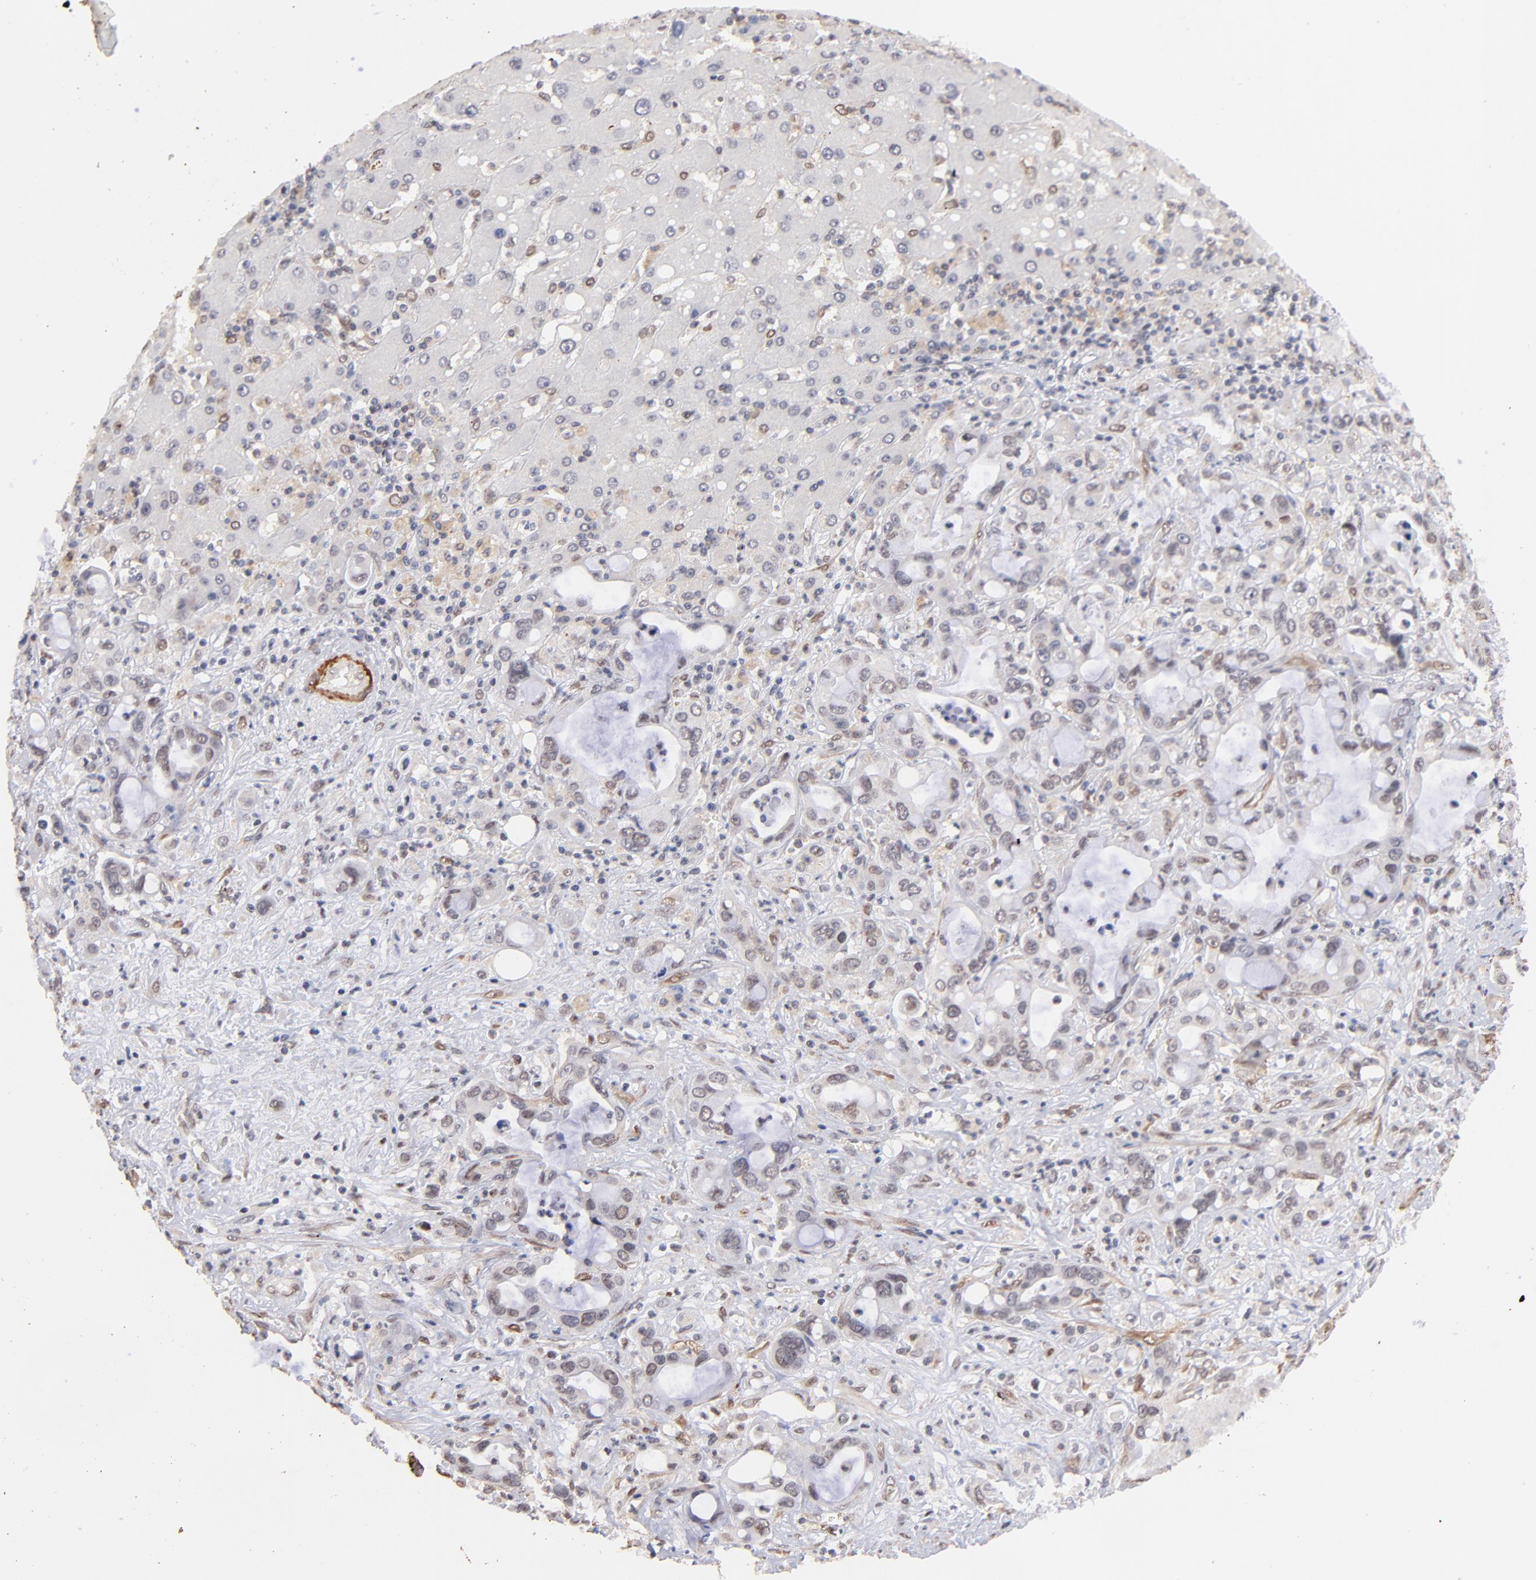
{"staining": {"intensity": "weak", "quantity": "25%-75%", "location": "cytoplasmic/membranous,nuclear"}, "tissue": "liver cancer", "cell_type": "Tumor cells", "image_type": "cancer", "snomed": [{"axis": "morphology", "description": "Cholangiocarcinoma"}, {"axis": "topography", "description": "Liver"}], "caption": "A low amount of weak cytoplasmic/membranous and nuclear staining is present in about 25%-75% of tumor cells in liver cancer (cholangiocarcinoma) tissue.", "gene": "ZFP92", "patient": {"sex": "female", "age": 65}}